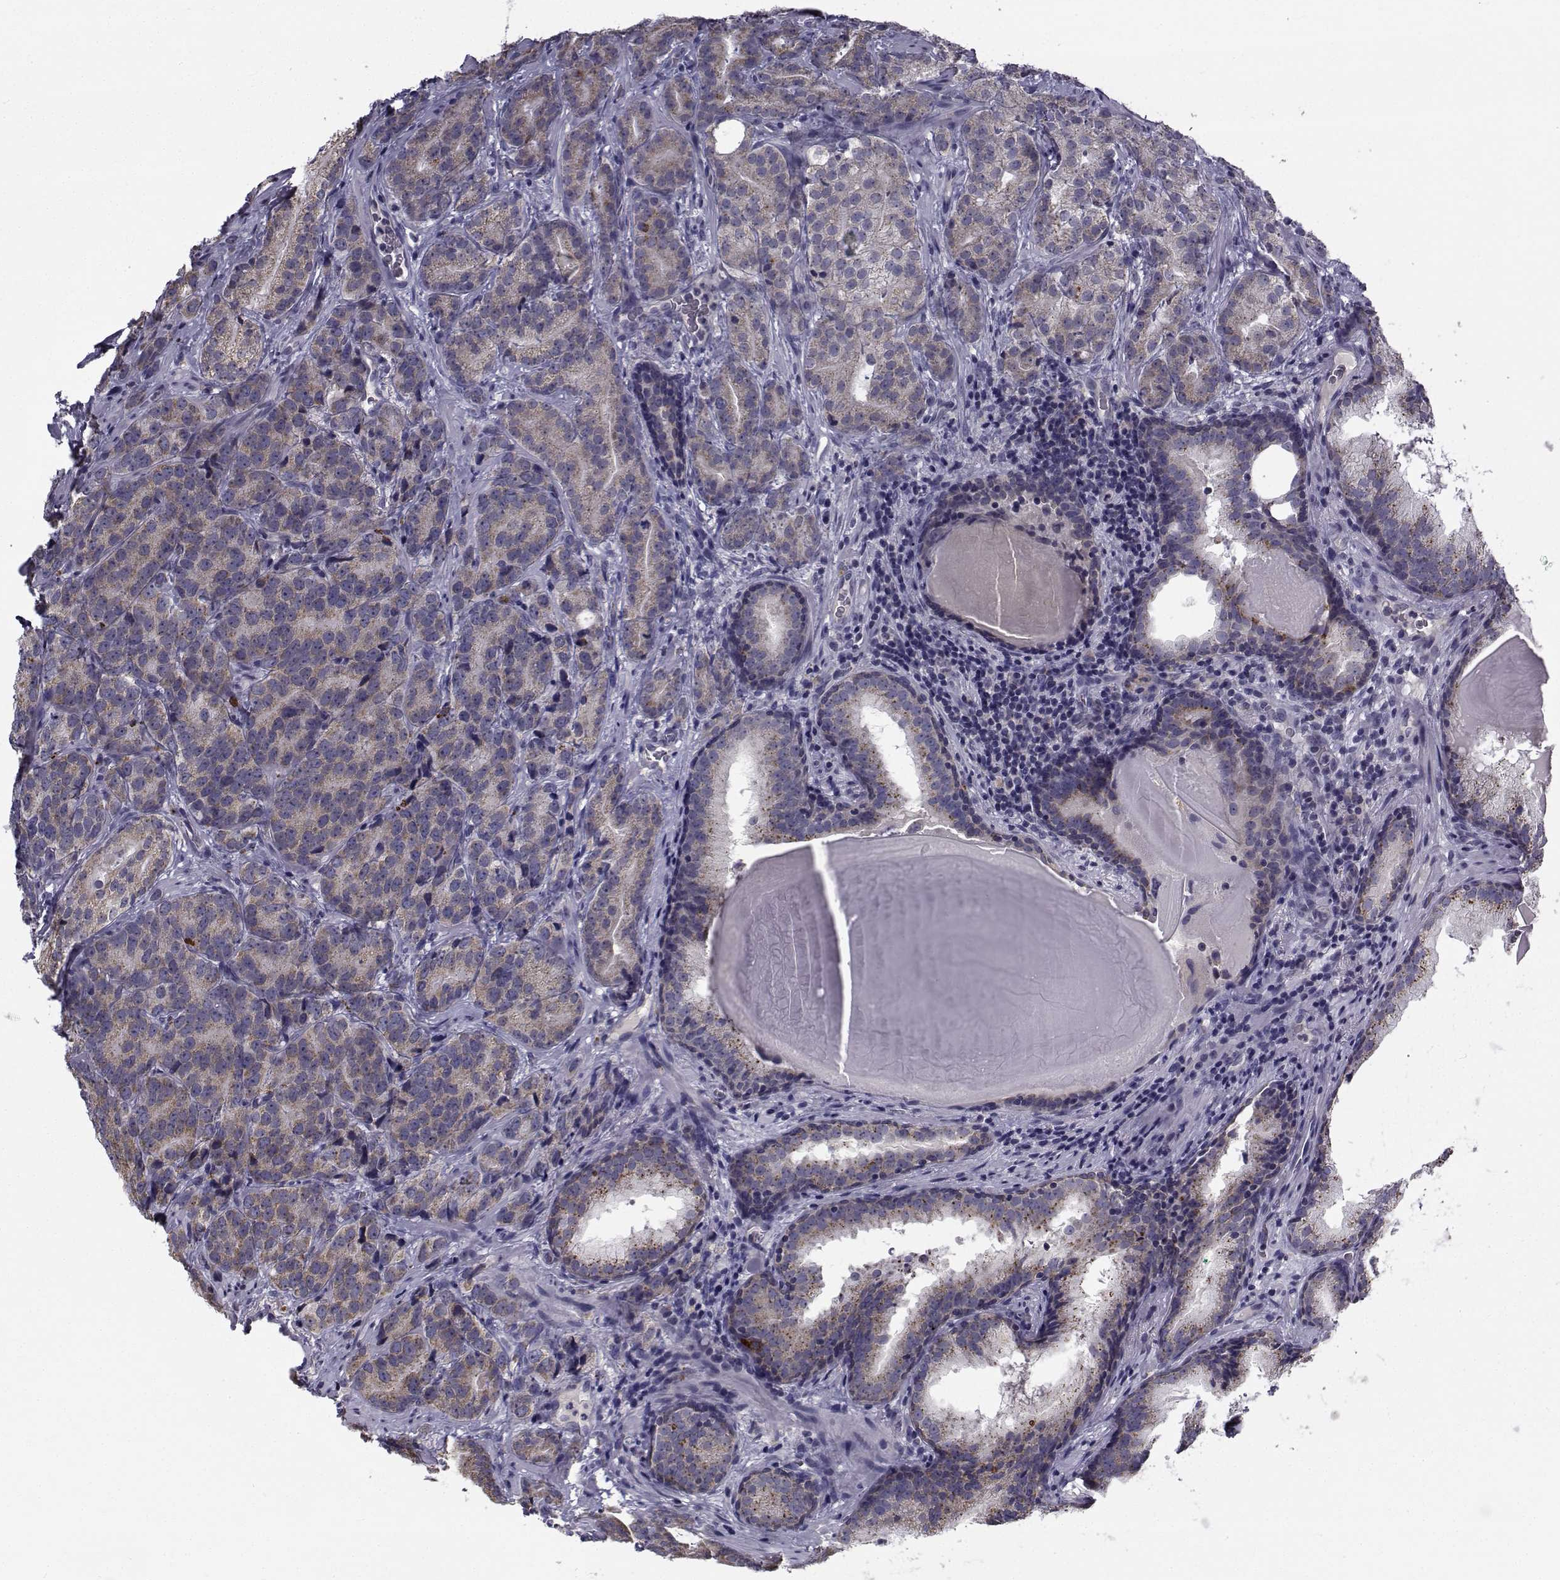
{"staining": {"intensity": "moderate", "quantity": "<25%", "location": "cytoplasmic/membranous"}, "tissue": "prostate cancer", "cell_type": "Tumor cells", "image_type": "cancer", "snomed": [{"axis": "morphology", "description": "Adenocarcinoma, NOS"}, {"axis": "topography", "description": "Prostate"}], "caption": "Adenocarcinoma (prostate) stained with a brown dye shows moderate cytoplasmic/membranous positive expression in about <25% of tumor cells.", "gene": "ANGPT1", "patient": {"sex": "male", "age": 71}}